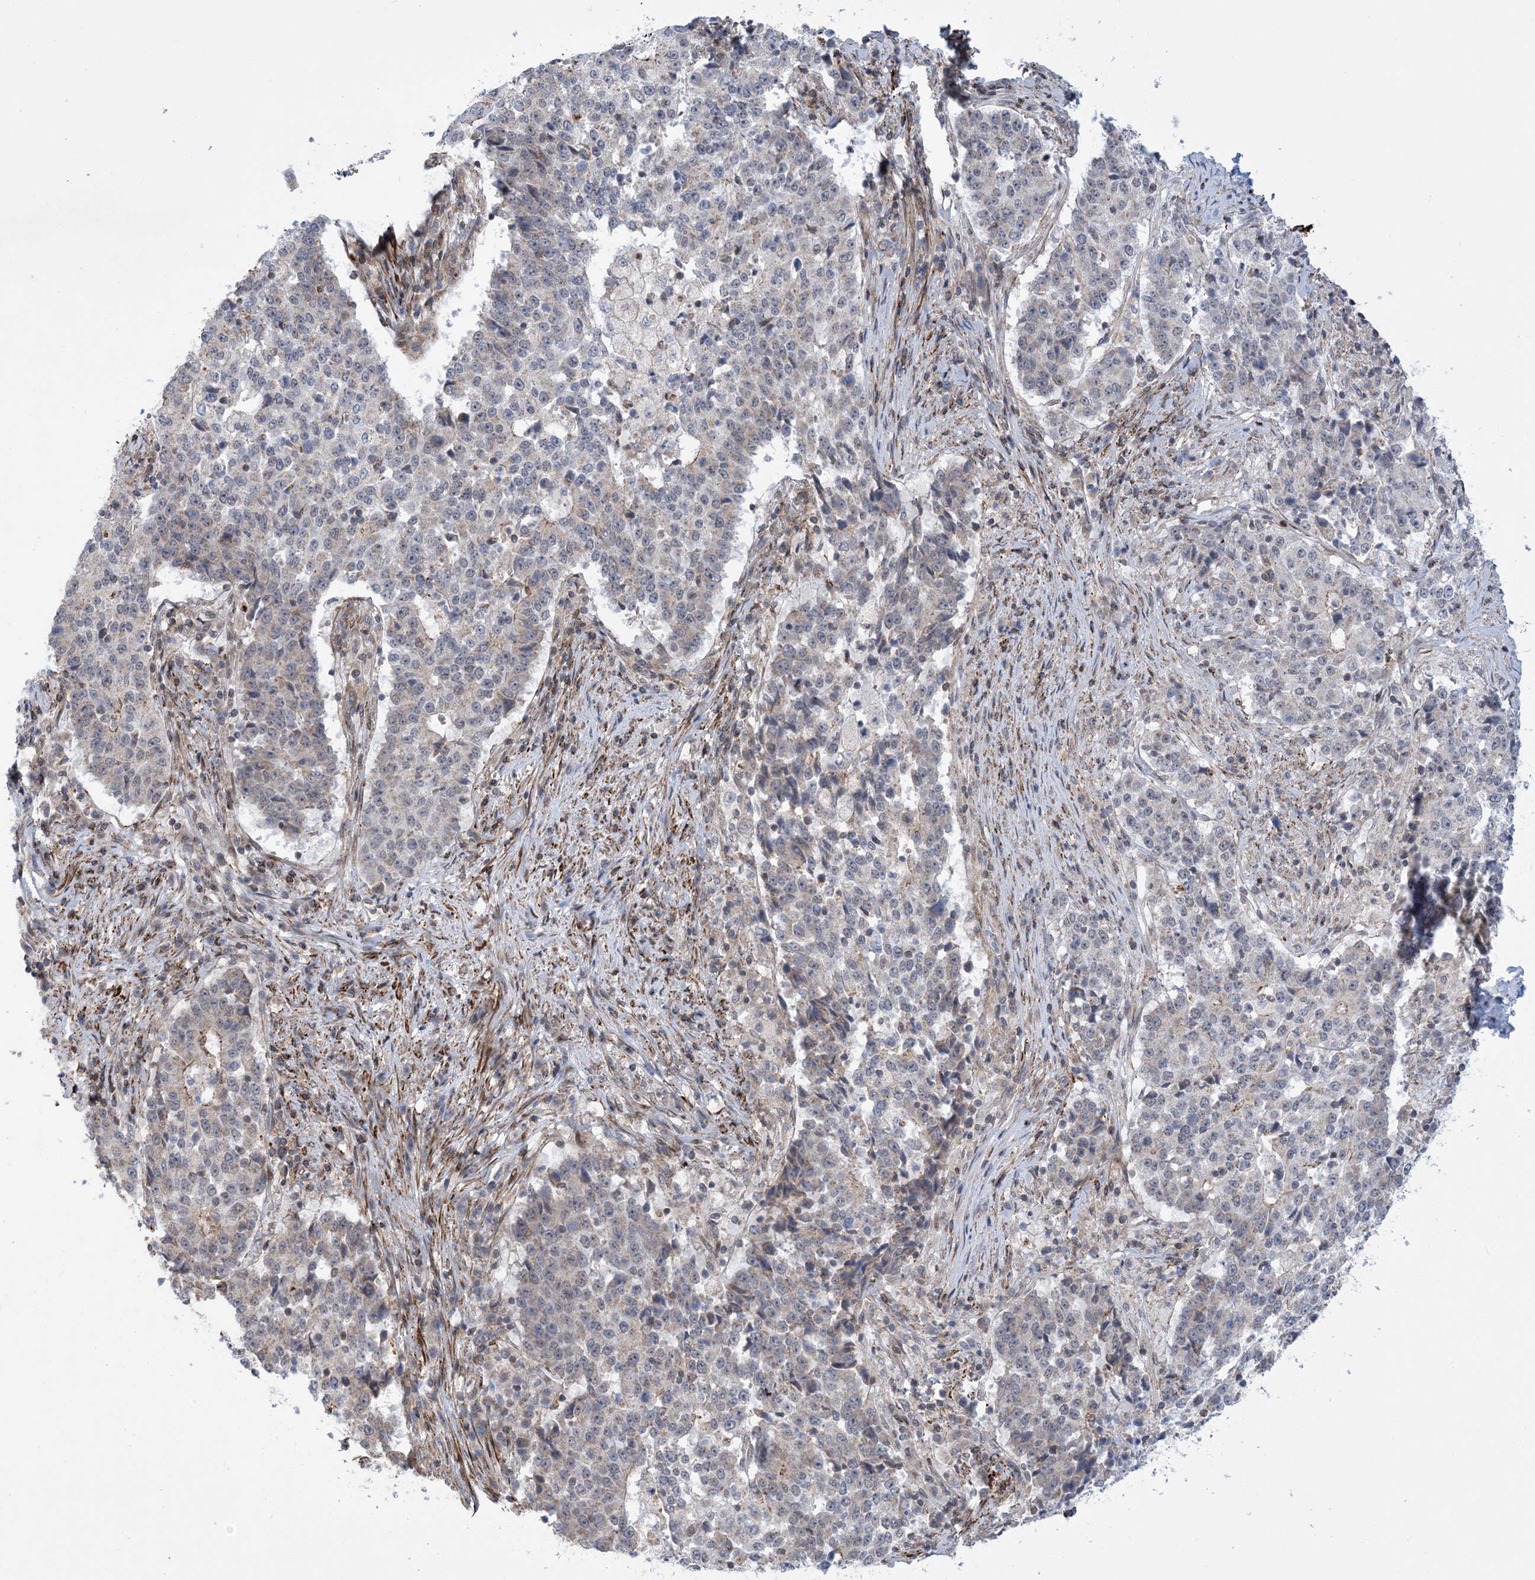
{"staining": {"intensity": "weak", "quantity": "<25%", "location": "cytoplasmic/membranous"}, "tissue": "stomach cancer", "cell_type": "Tumor cells", "image_type": "cancer", "snomed": [{"axis": "morphology", "description": "Adenocarcinoma, NOS"}, {"axis": "topography", "description": "Stomach"}], "caption": "Immunohistochemistry micrograph of neoplastic tissue: adenocarcinoma (stomach) stained with DAB exhibits no significant protein expression in tumor cells. The staining is performed using DAB brown chromogen with nuclei counter-stained in using hematoxylin.", "gene": "ZNF8", "patient": {"sex": "male", "age": 59}}